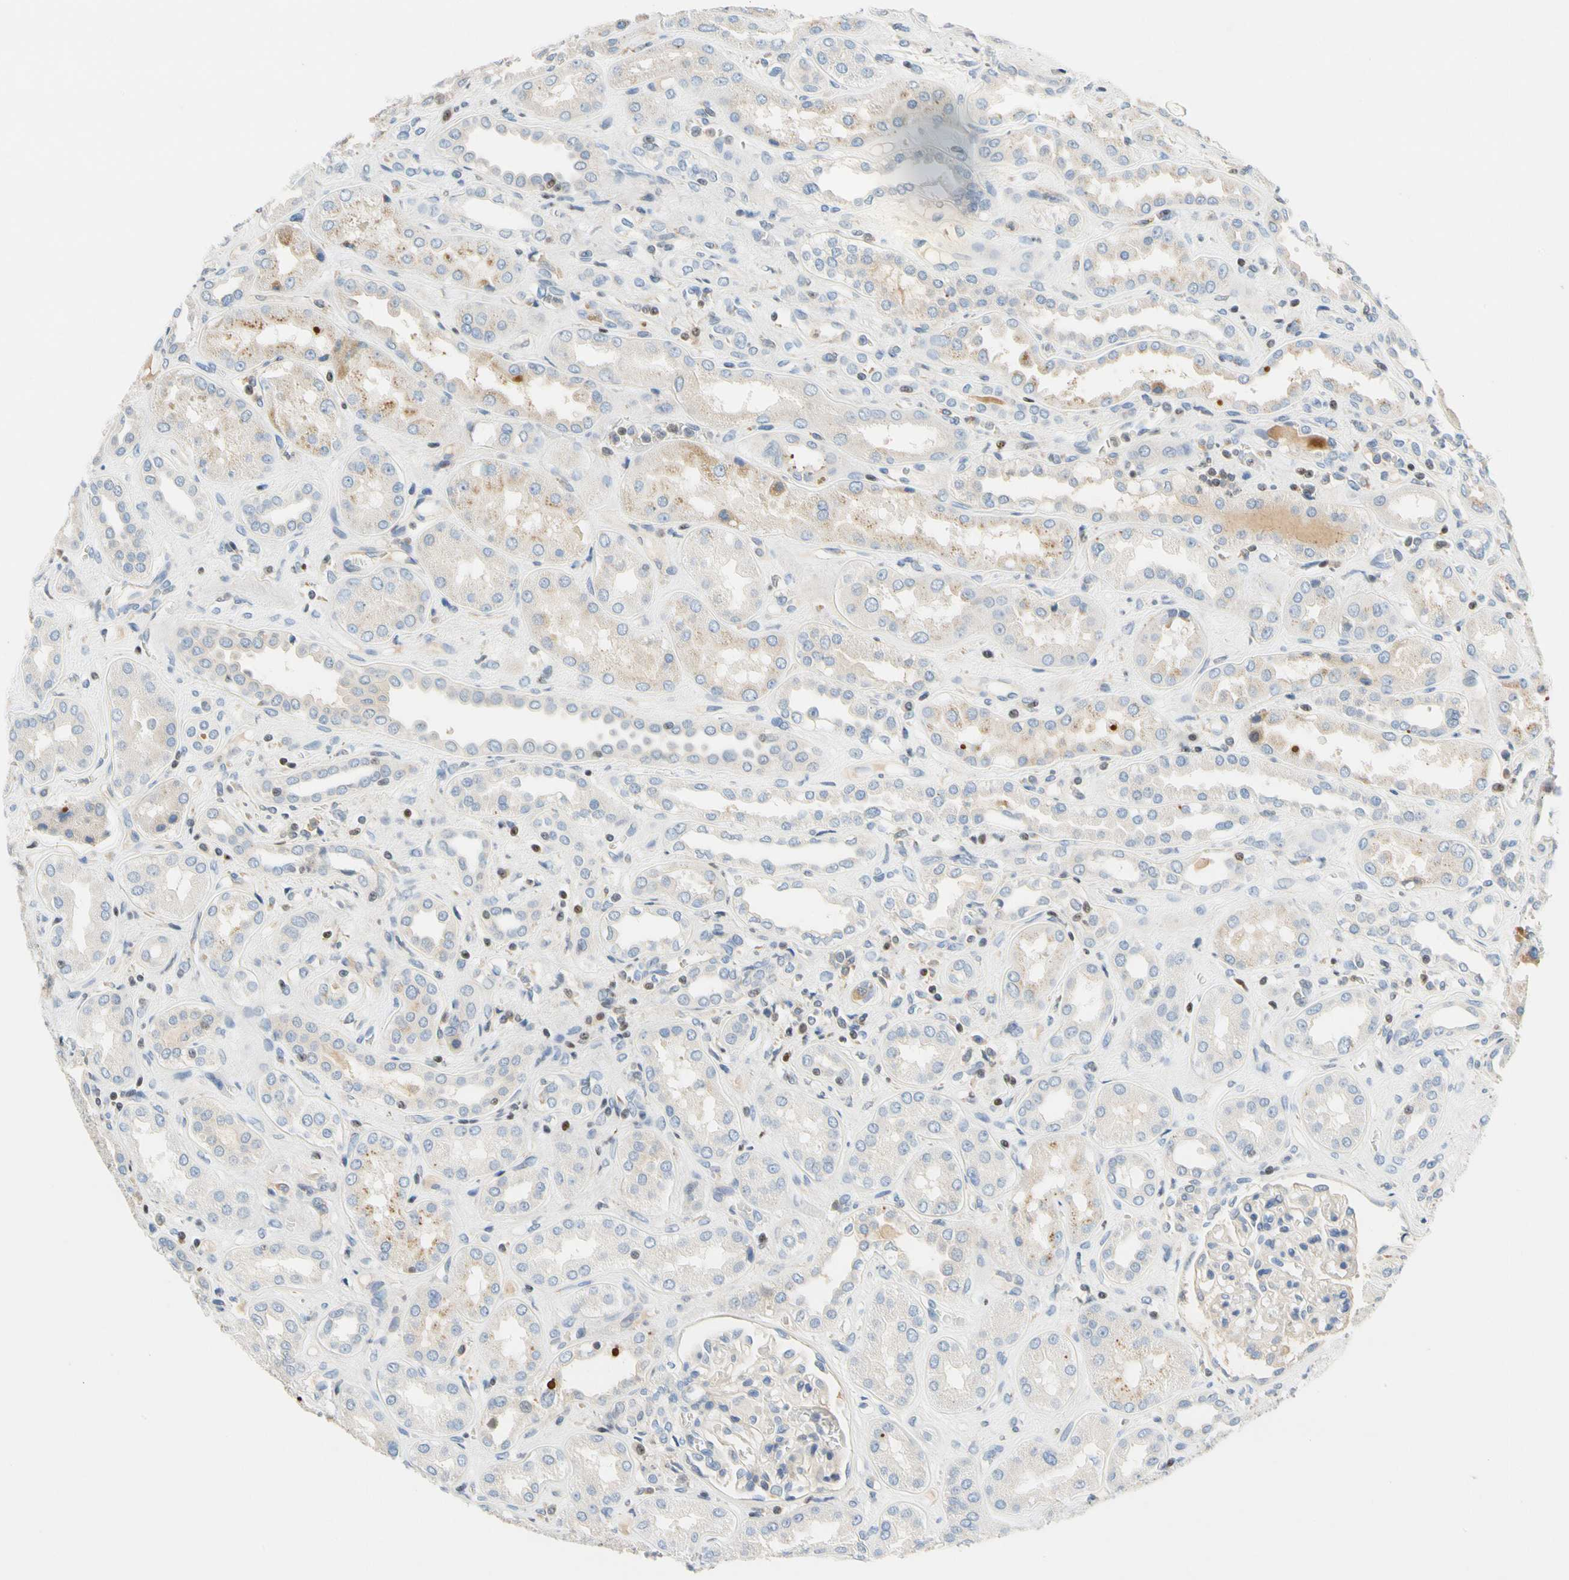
{"staining": {"intensity": "negative", "quantity": "none", "location": "none"}, "tissue": "kidney", "cell_type": "Cells in glomeruli", "image_type": "normal", "snomed": [{"axis": "morphology", "description": "Normal tissue, NOS"}, {"axis": "topography", "description": "Kidney"}], "caption": "Immunohistochemistry (IHC) histopathology image of unremarkable kidney stained for a protein (brown), which exhibits no expression in cells in glomeruli.", "gene": "SP140", "patient": {"sex": "male", "age": 59}}